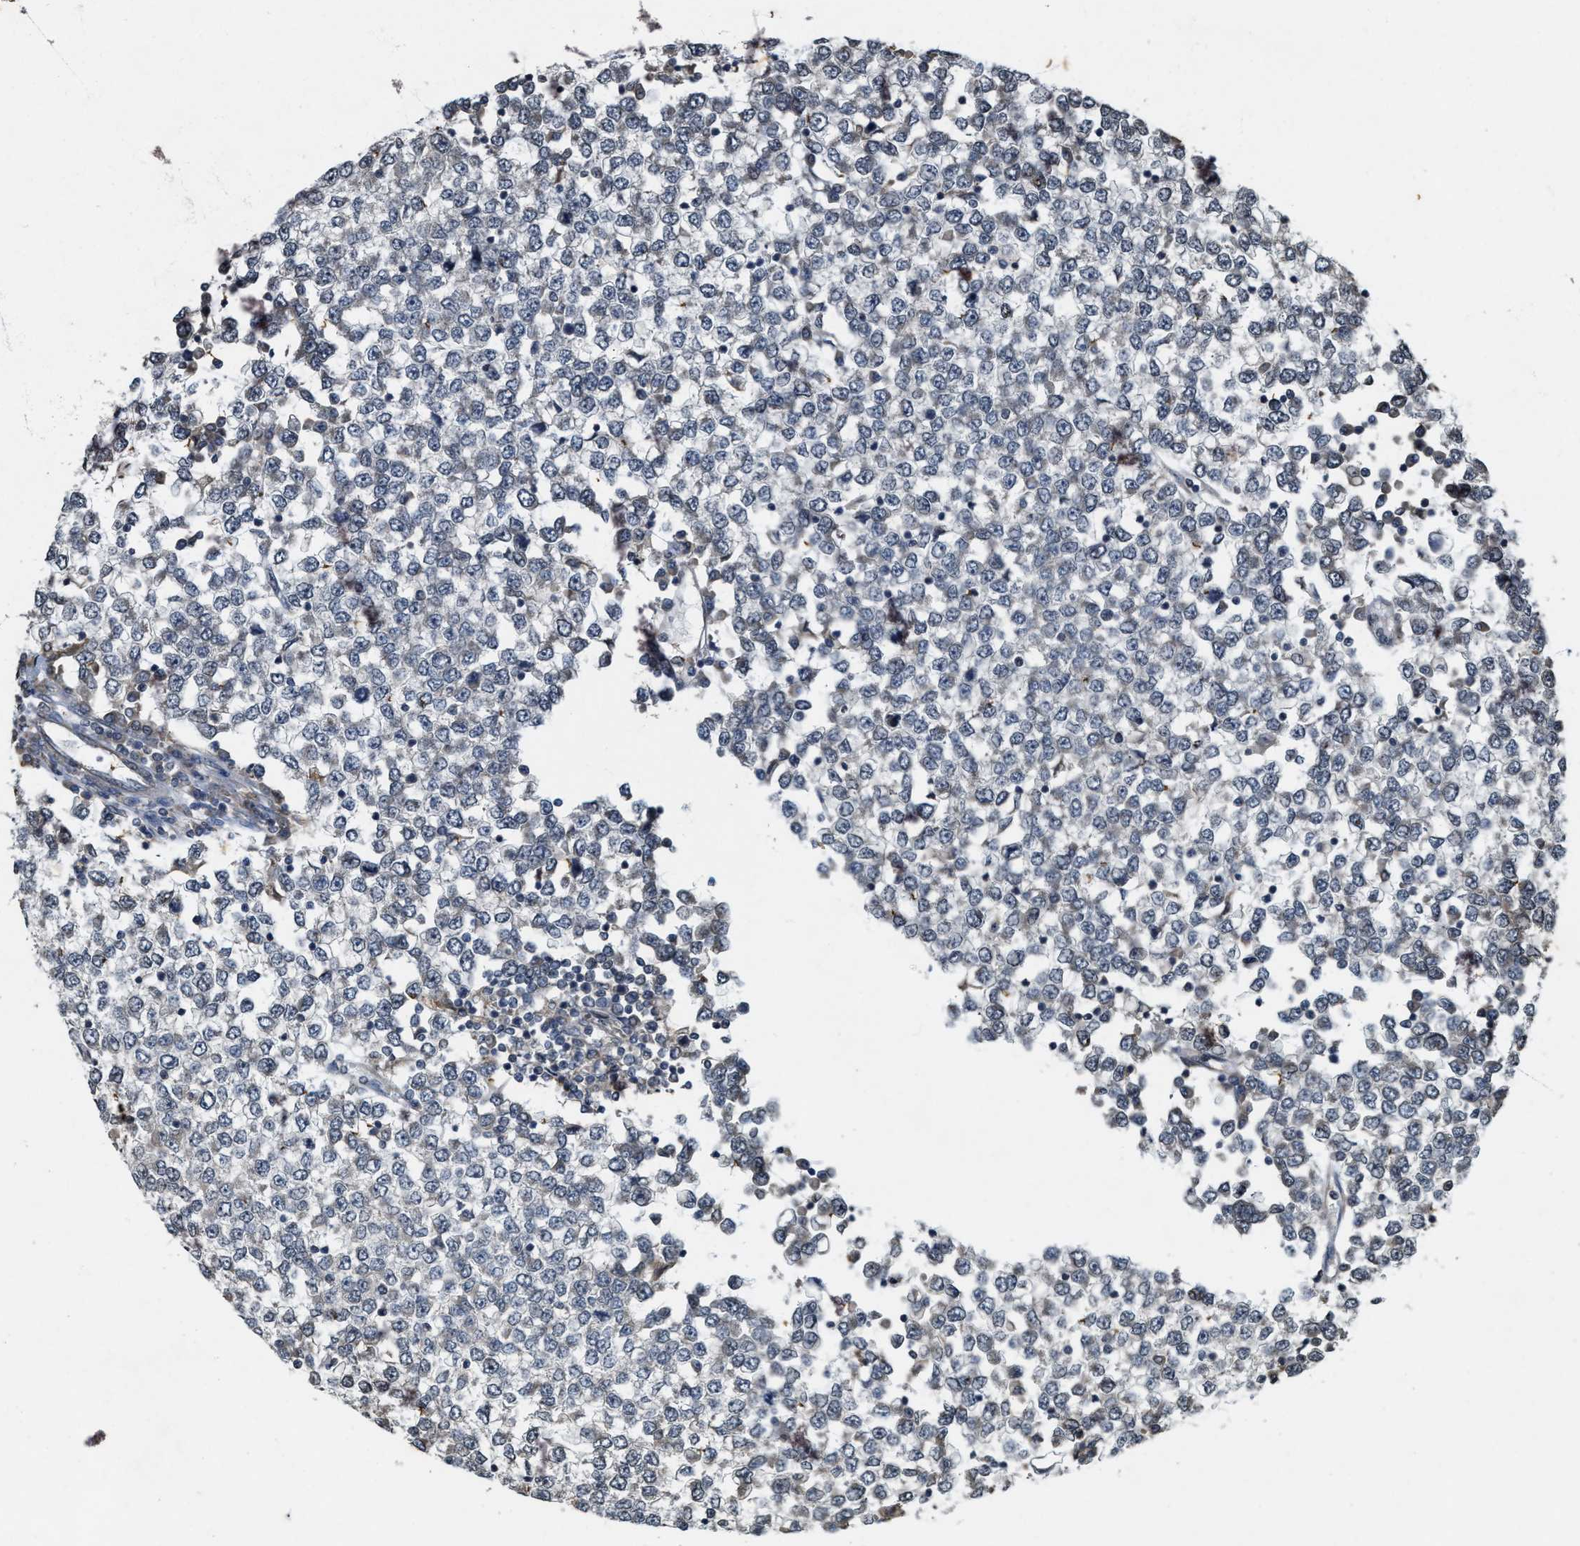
{"staining": {"intensity": "weak", "quantity": "<25%", "location": "cytoplasmic/membranous"}, "tissue": "testis cancer", "cell_type": "Tumor cells", "image_type": "cancer", "snomed": [{"axis": "morphology", "description": "Seminoma, NOS"}, {"axis": "topography", "description": "Testis"}], "caption": "IHC photomicrograph of neoplastic tissue: testis cancer stained with DAB displays no significant protein staining in tumor cells.", "gene": "KIF21A", "patient": {"sex": "male", "age": 65}}